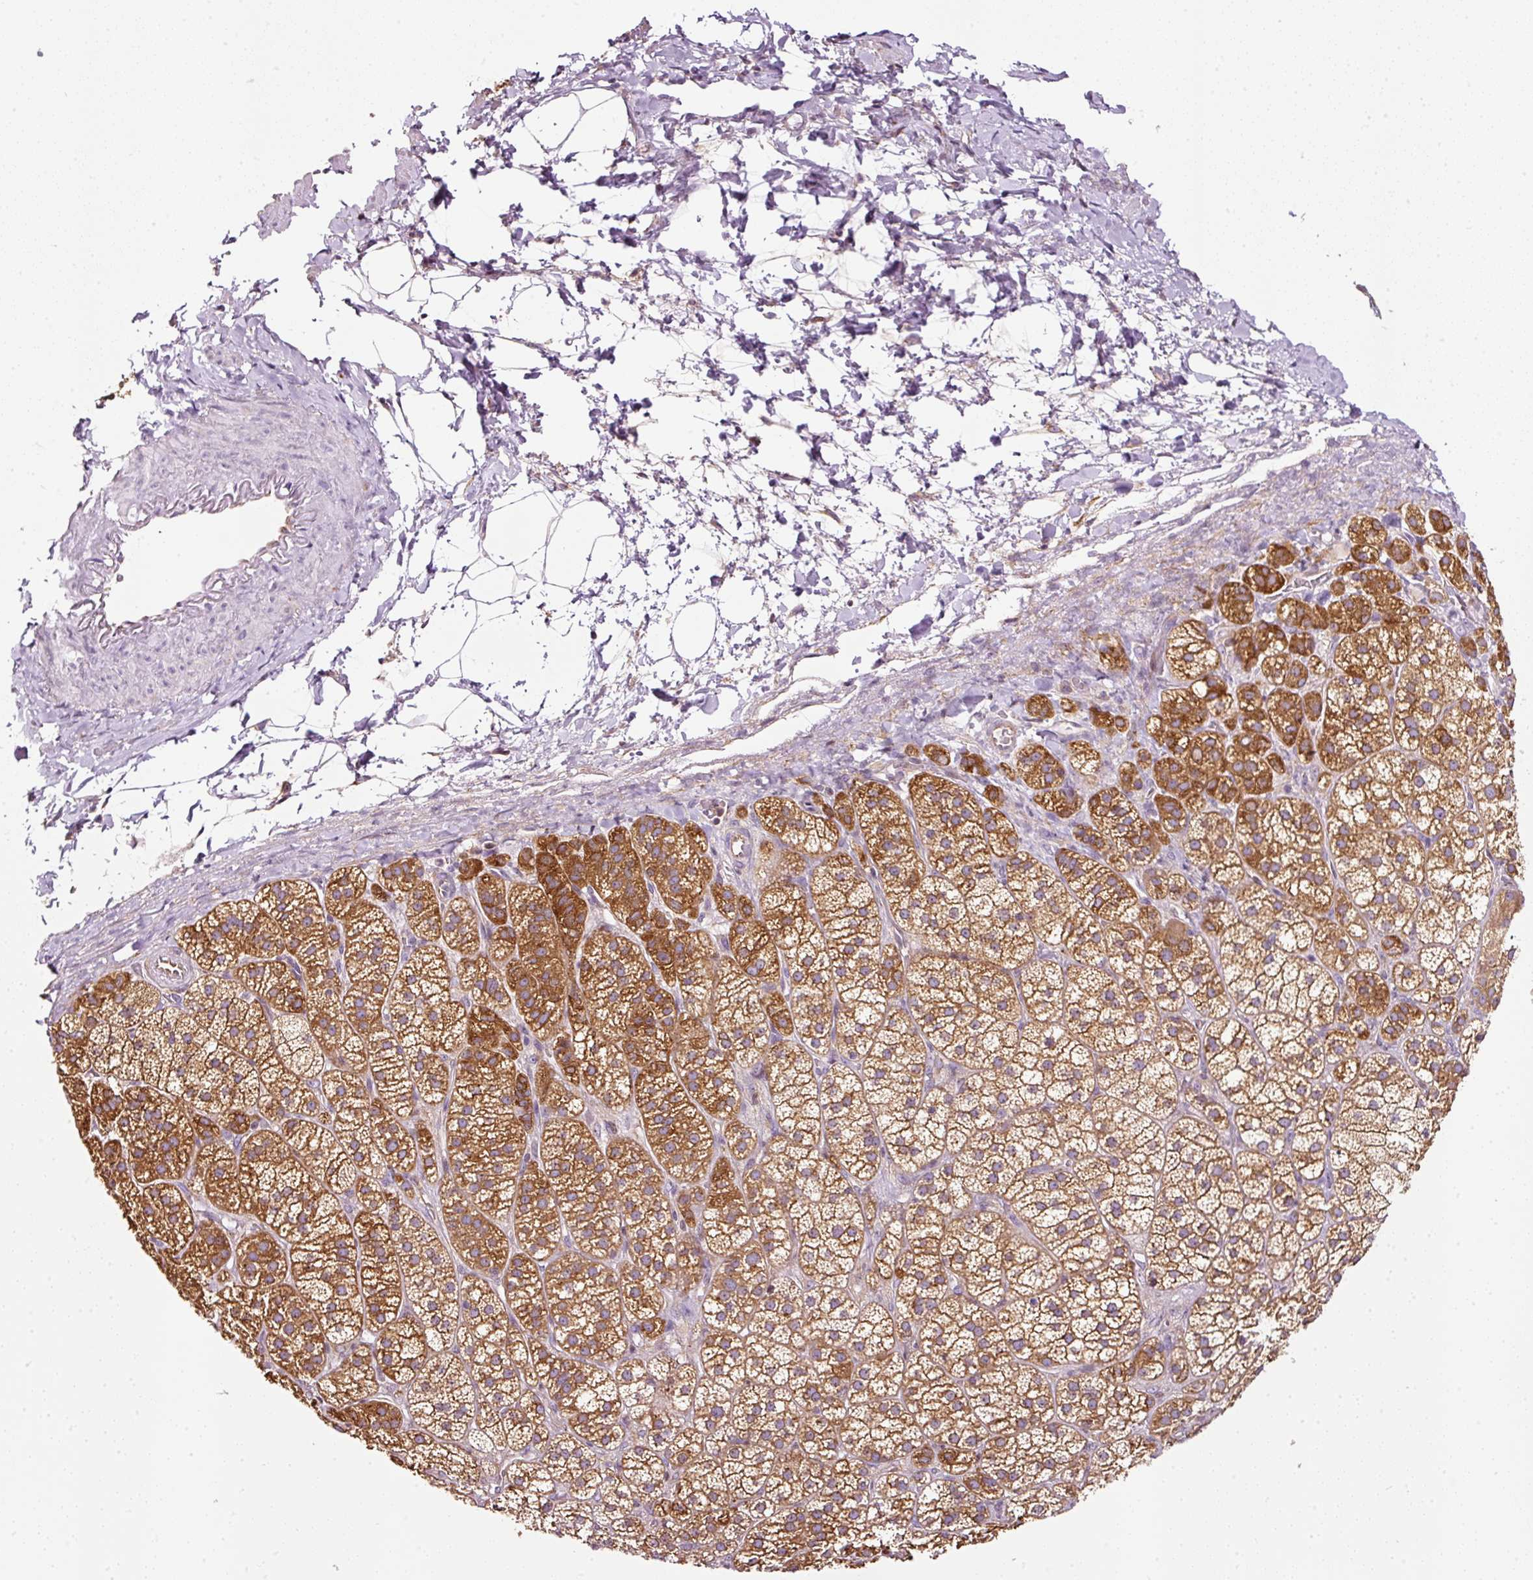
{"staining": {"intensity": "moderate", "quantity": ">75%", "location": "cytoplasmic/membranous"}, "tissue": "adrenal gland", "cell_type": "Glandular cells", "image_type": "normal", "snomed": [{"axis": "morphology", "description": "Normal tissue, NOS"}, {"axis": "topography", "description": "Adrenal gland"}], "caption": "Moderate cytoplasmic/membranous protein staining is appreciated in approximately >75% of glandular cells in adrenal gland. (IHC, brightfield microscopy, high magnification).", "gene": "SCNM1", "patient": {"sex": "female", "age": 60}}